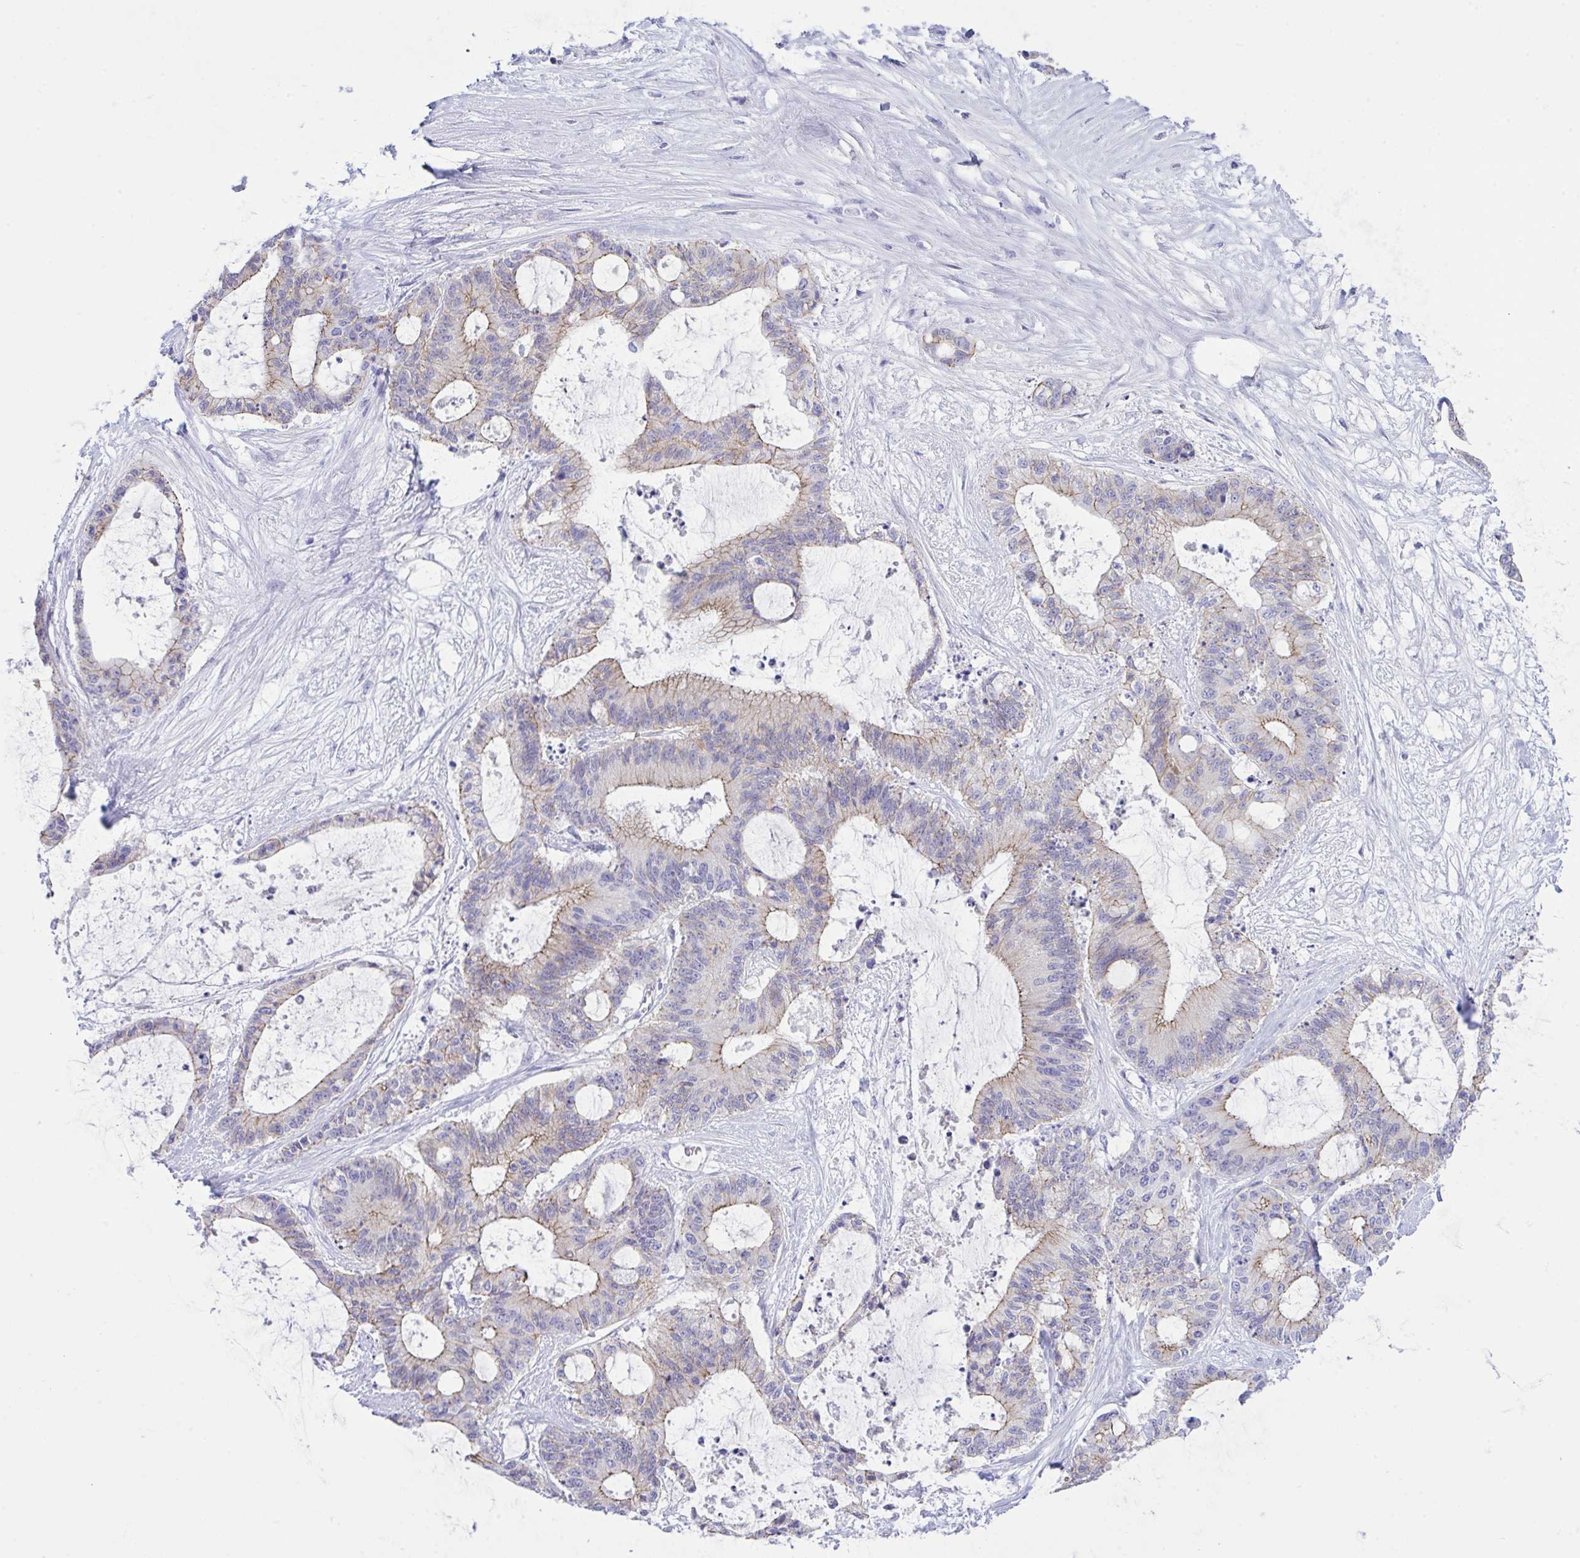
{"staining": {"intensity": "weak", "quantity": "25%-75%", "location": "cytoplasmic/membranous"}, "tissue": "liver cancer", "cell_type": "Tumor cells", "image_type": "cancer", "snomed": [{"axis": "morphology", "description": "Normal tissue, NOS"}, {"axis": "morphology", "description": "Cholangiocarcinoma"}, {"axis": "topography", "description": "Liver"}, {"axis": "topography", "description": "Peripheral nerve tissue"}], "caption": "Protein positivity by immunohistochemistry (IHC) demonstrates weak cytoplasmic/membranous staining in approximately 25%-75% of tumor cells in liver cancer. The staining is performed using DAB (3,3'-diaminobenzidine) brown chromogen to label protein expression. The nuclei are counter-stained blue using hematoxylin.", "gene": "GLB1L2", "patient": {"sex": "female", "age": 73}}